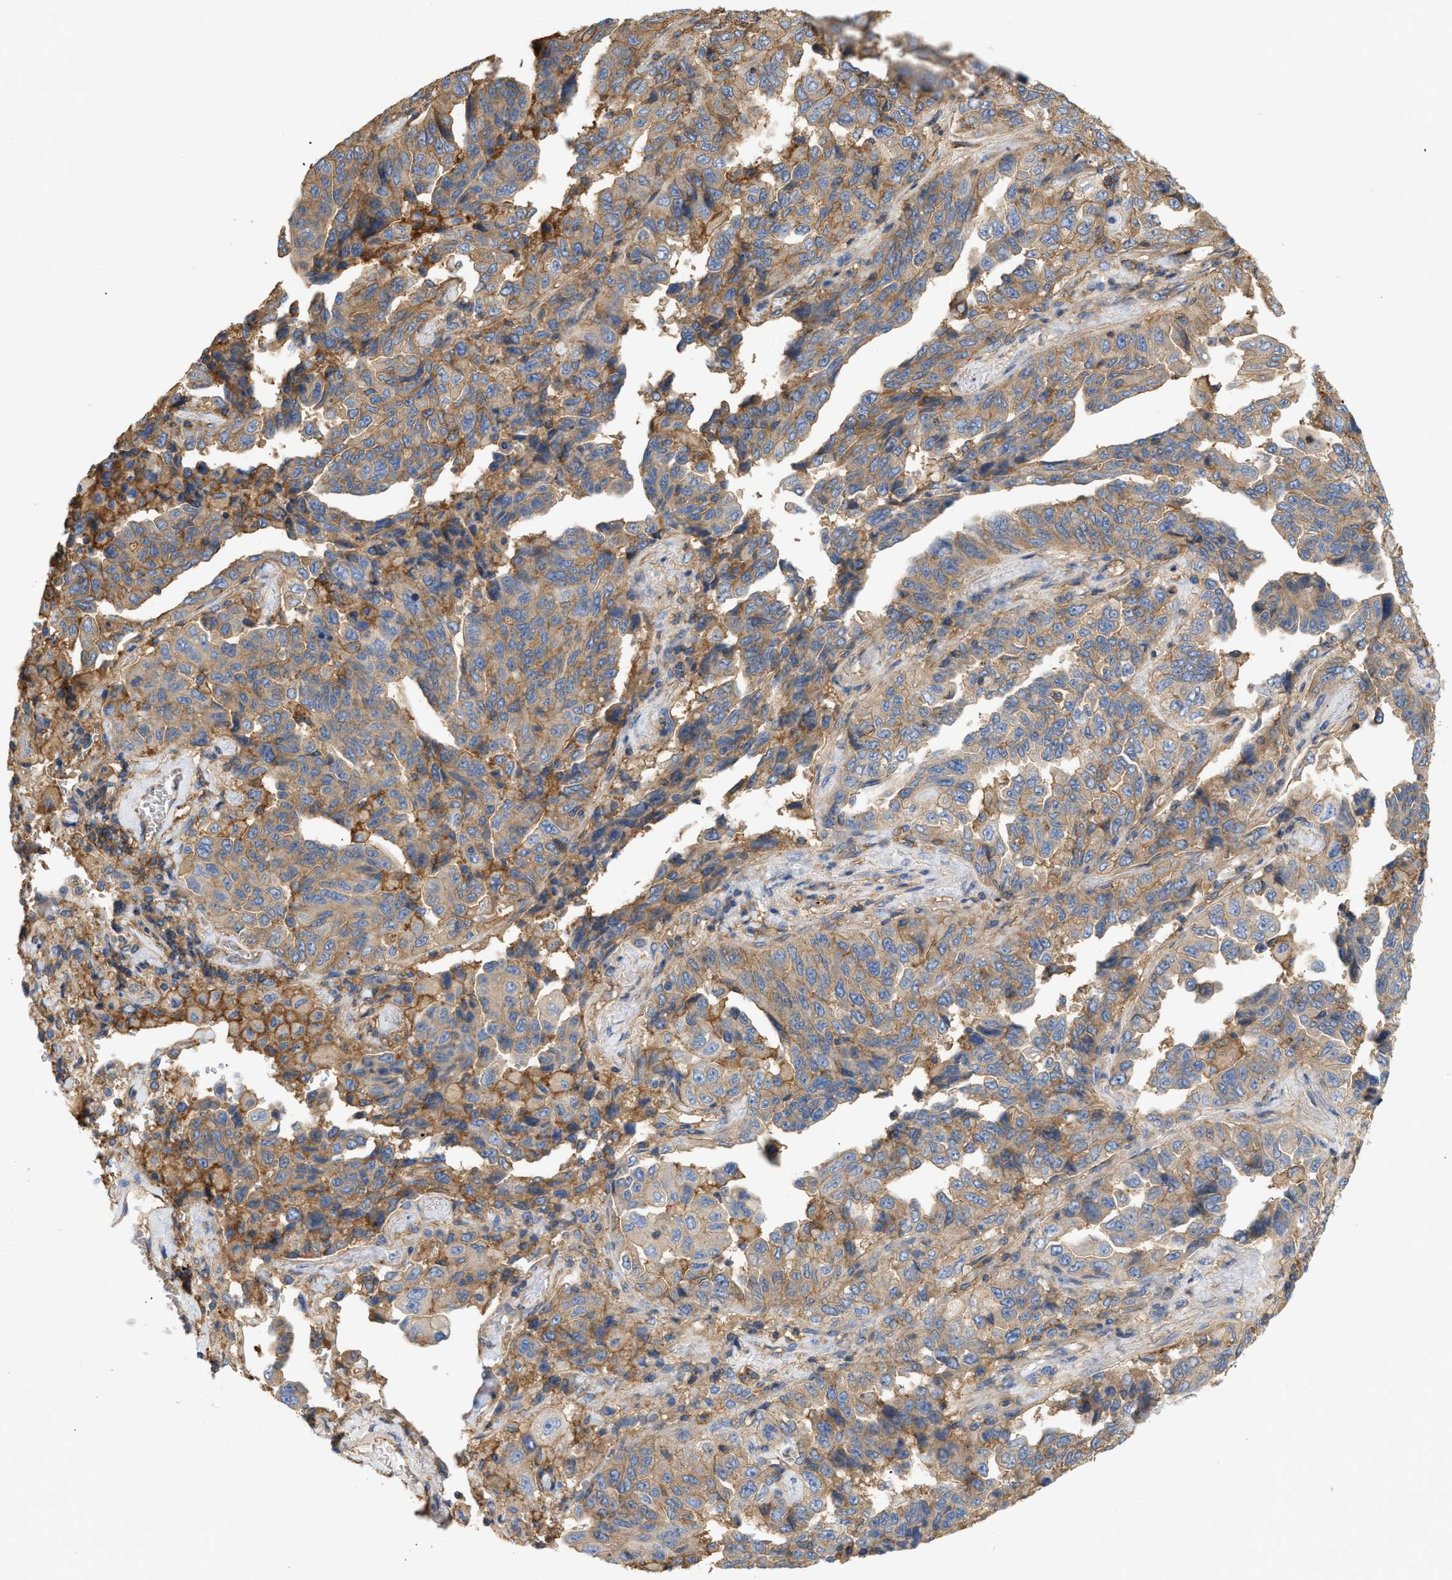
{"staining": {"intensity": "moderate", "quantity": ">75%", "location": "cytoplasmic/membranous"}, "tissue": "lung cancer", "cell_type": "Tumor cells", "image_type": "cancer", "snomed": [{"axis": "morphology", "description": "Adenocarcinoma, NOS"}, {"axis": "topography", "description": "Lung"}], "caption": "Lung cancer was stained to show a protein in brown. There is medium levels of moderate cytoplasmic/membranous staining in about >75% of tumor cells.", "gene": "GNB4", "patient": {"sex": "female", "age": 51}}